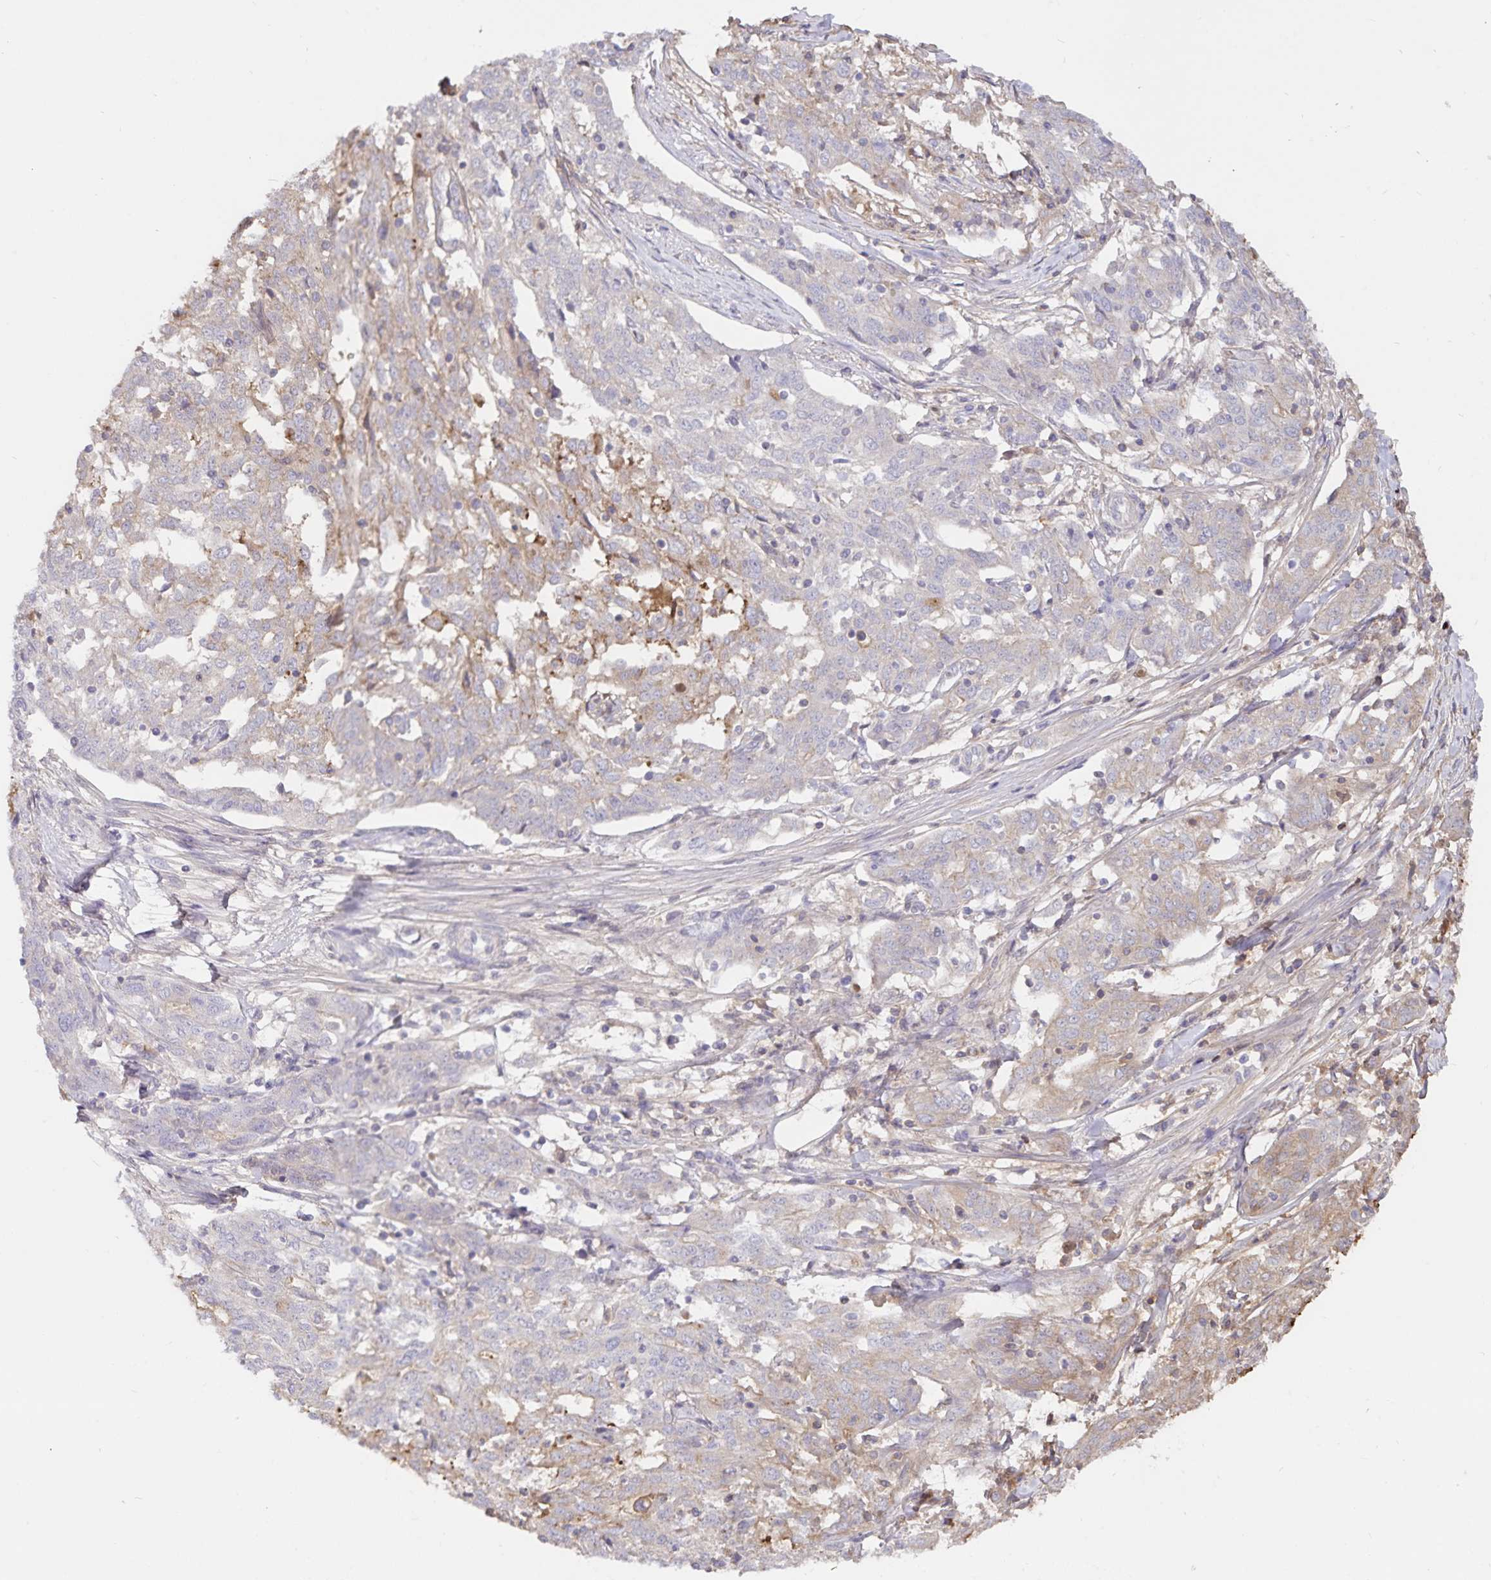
{"staining": {"intensity": "negative", "quantity": "none", "location": "none"}, "tissue": "ovarian cancer", "cell_type": "Tumor cells", "image_type": "cancer", "snomed": [{"axis": "morphology", "description": "Cystadenocarcinoma, serous, NOS"}, {"axis": "topography", "description": "Ovary"}], "caption": "Human serous cystadenocarcinoma (ovarian) stained for a protein using immunohistochemistry displays no expression in tumor cells.", "gene": "FGG", "patient": {"sex": "female", "age": 67}}